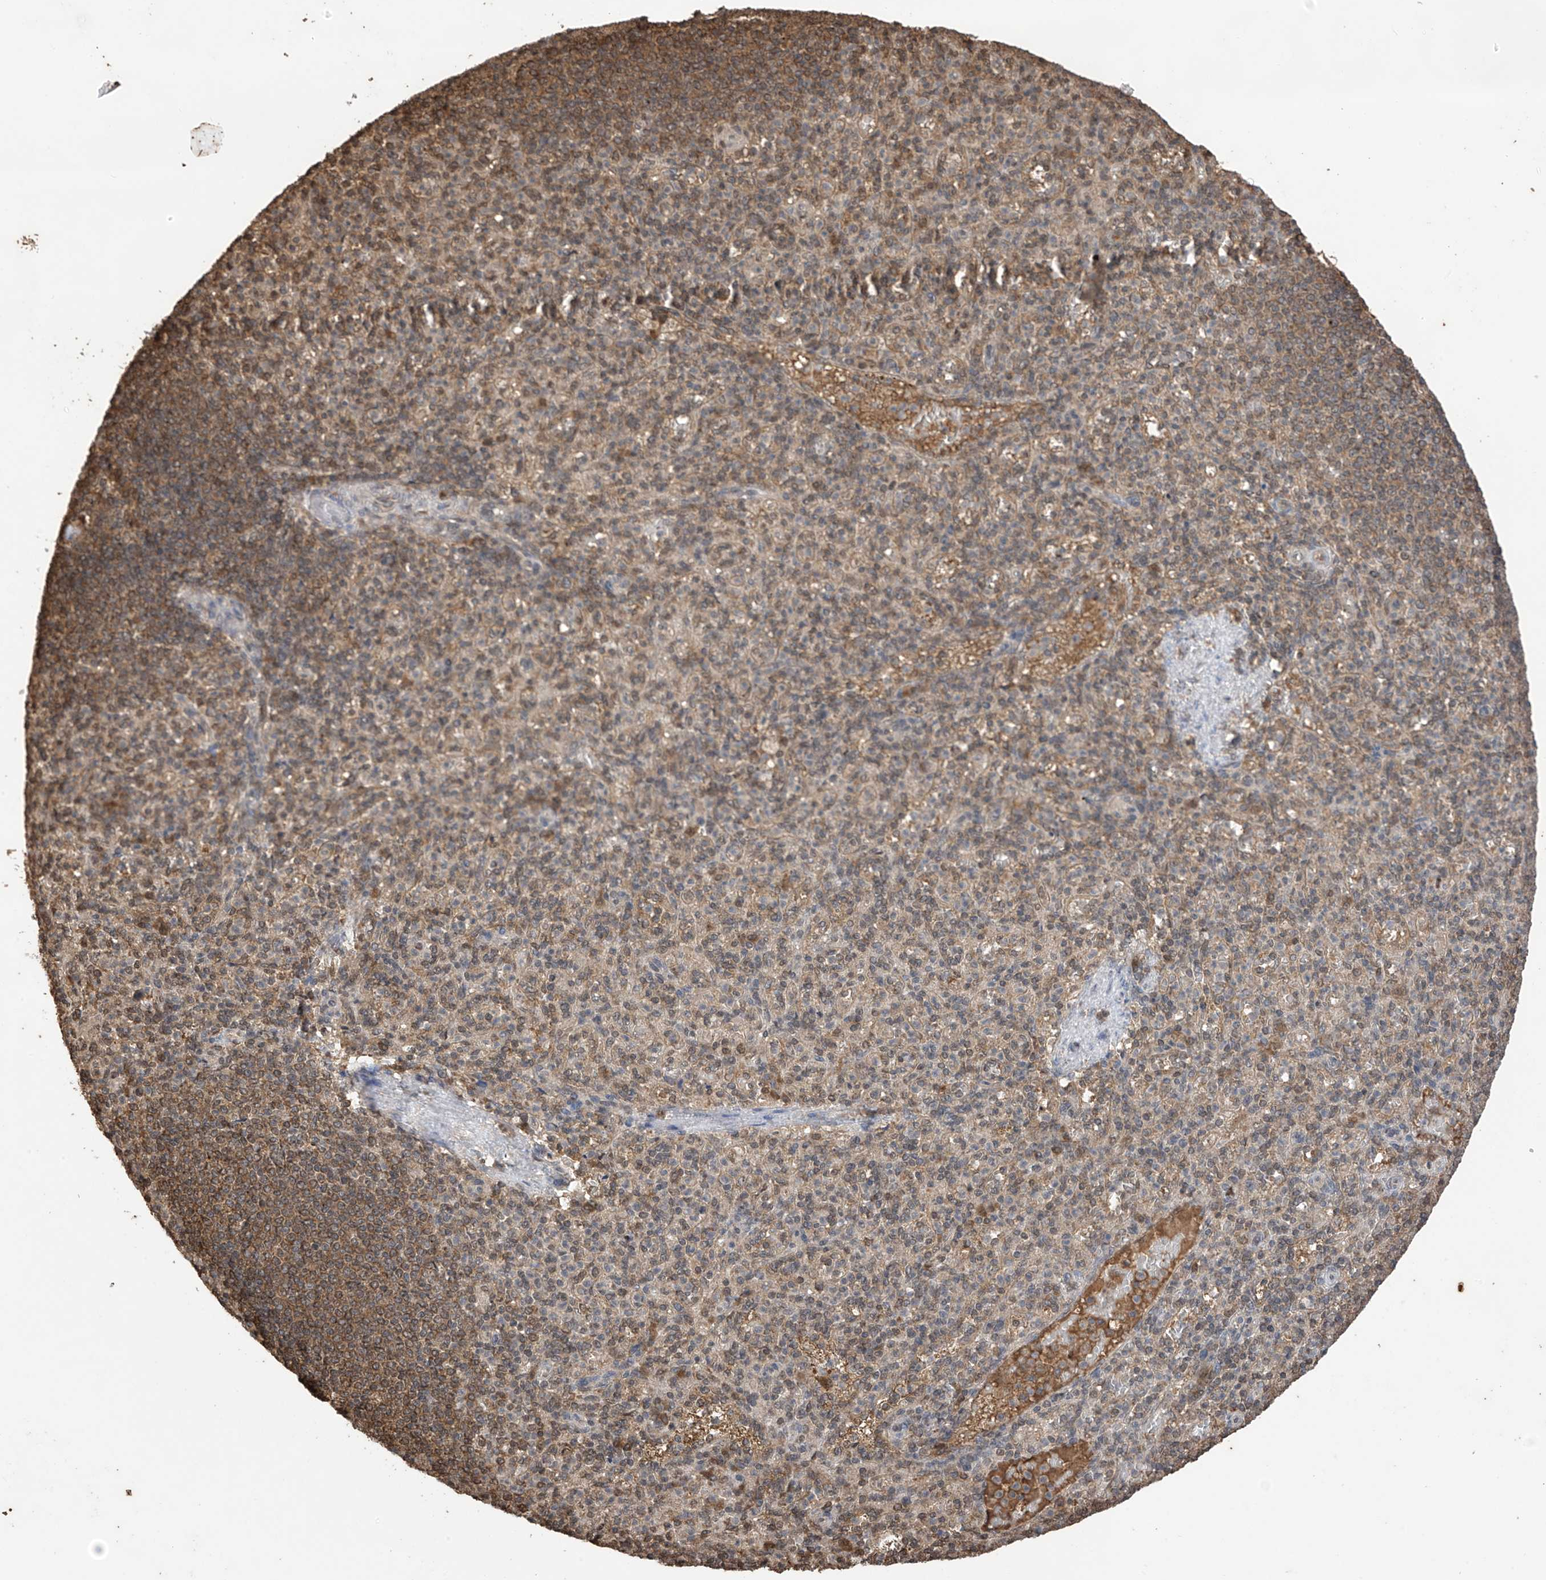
{"staining": {"intensity": "moderate", "quantity": "25%-75%", "location": "cytoplasmic/membranous,nuclear"}, "tissue": "spleen", "cell_type": "Cells in red pulp", "image_type": "normal", "snomed": [{"axis": "morphology", "description": "Normal tissue, NOS"}, {"axis": "topography", "description": "Spleen"}], "caption": "A brown stain highlights moderate cytoplasmic/membranous,nuclear expression of a protein in cells in red pulp of unremarkable human spleen.", "gene": "PNPT1", "patient": {"sex": "female", "age": 74}}